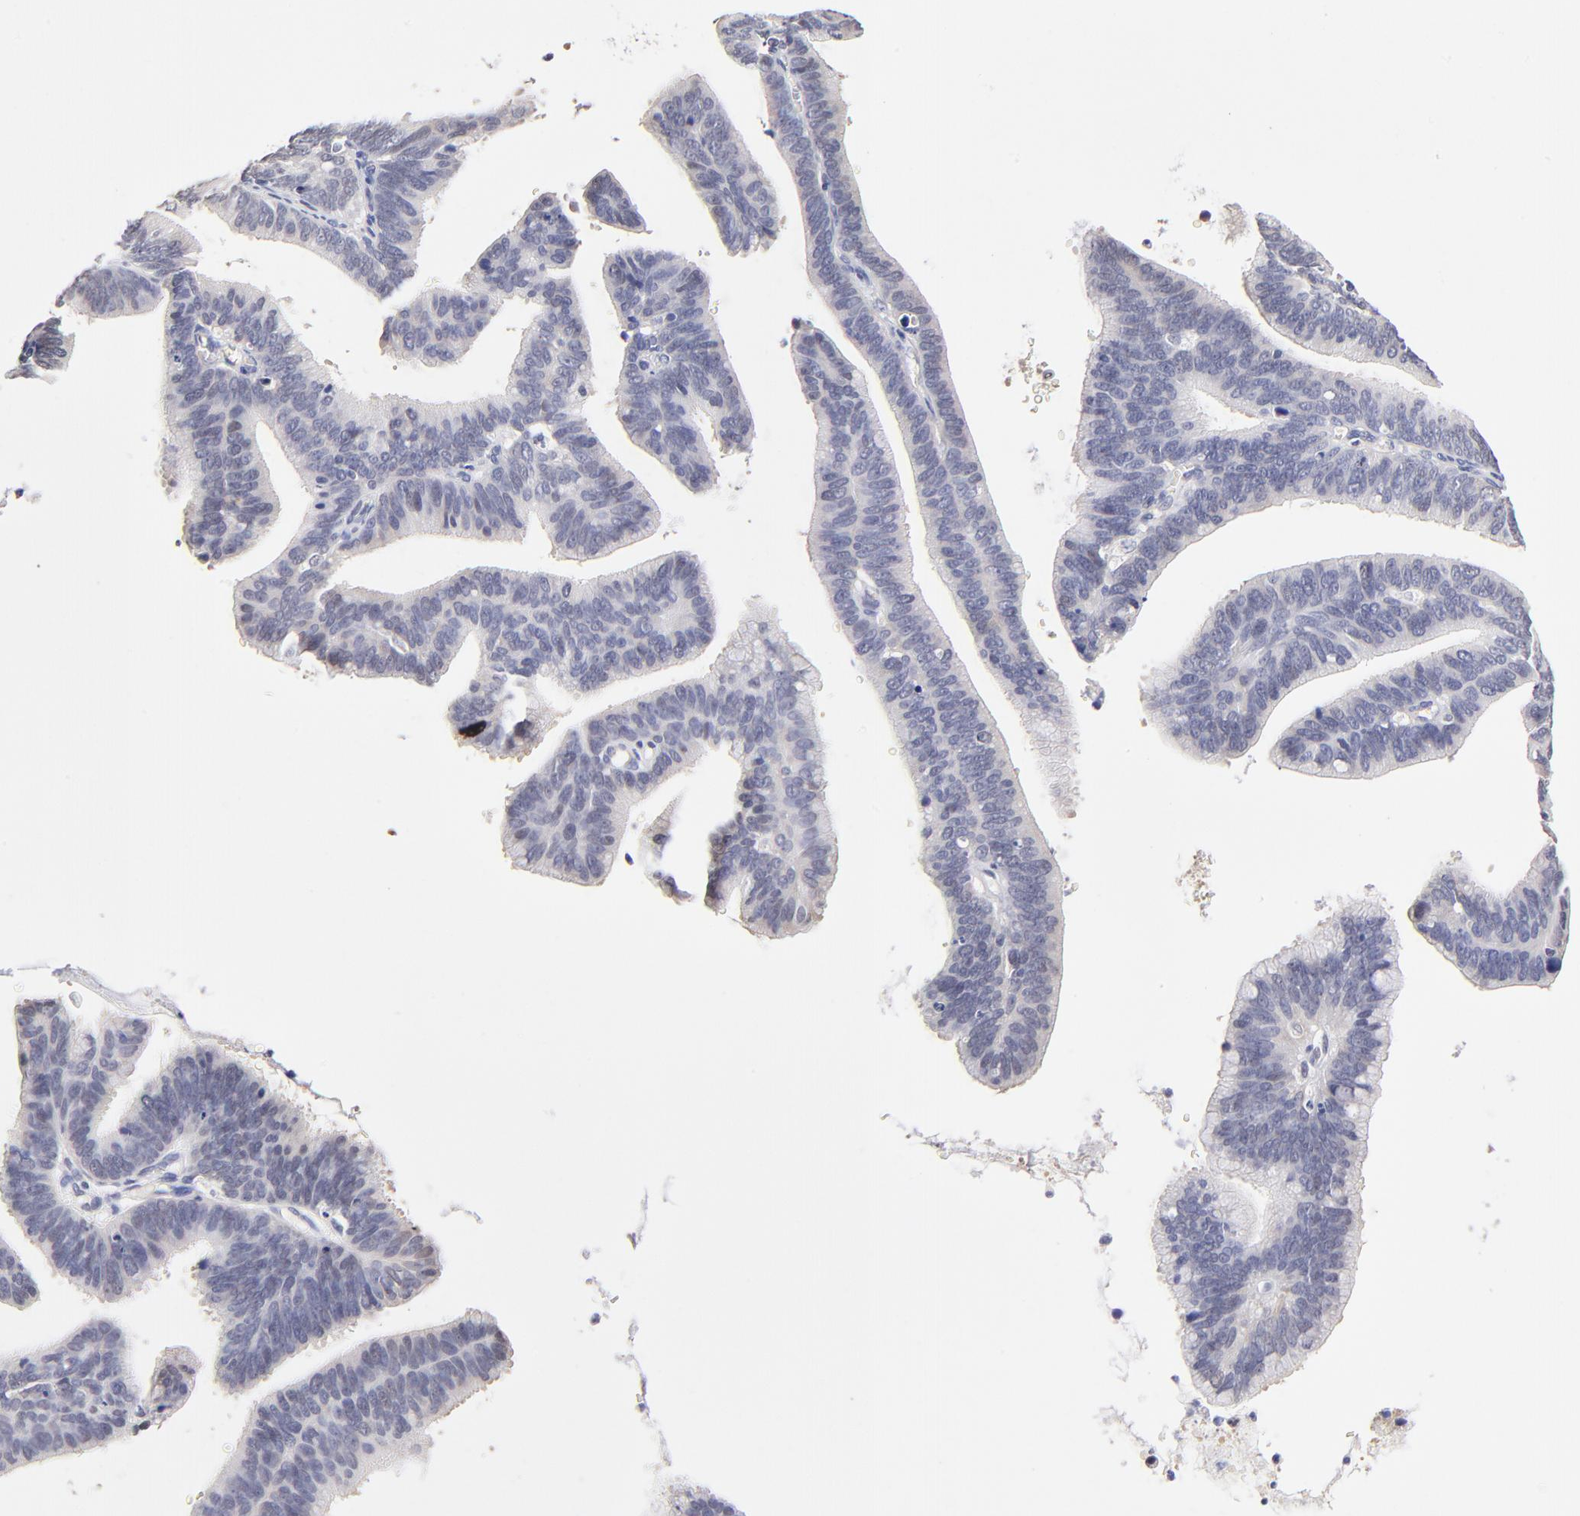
{"staining": {"intensity": "weak", "quantity": "25%-75%", "location": "cytoplasmic/membranous"}, "tissue": "cervical cancer", "cell_type": "Tumor cells", "image_type": "cancer", "snomed": [{"axis": "morphology", "description": "Adenocarcinoma, NOS"}, {"axis": "topography", "description": "Cervix"}], "caption": "Immunohistochemistry (IHC) of cervical adenocarcinoma demonstrates low levels of weak cytoplasmic/membranous staining in approximately 25%-75% of tumor cells. The protein of interest is shown in brown color, while the nuclei are stained blue.", "gene": "ZNF10", "patient": {"sex": "female", "age": 47}}